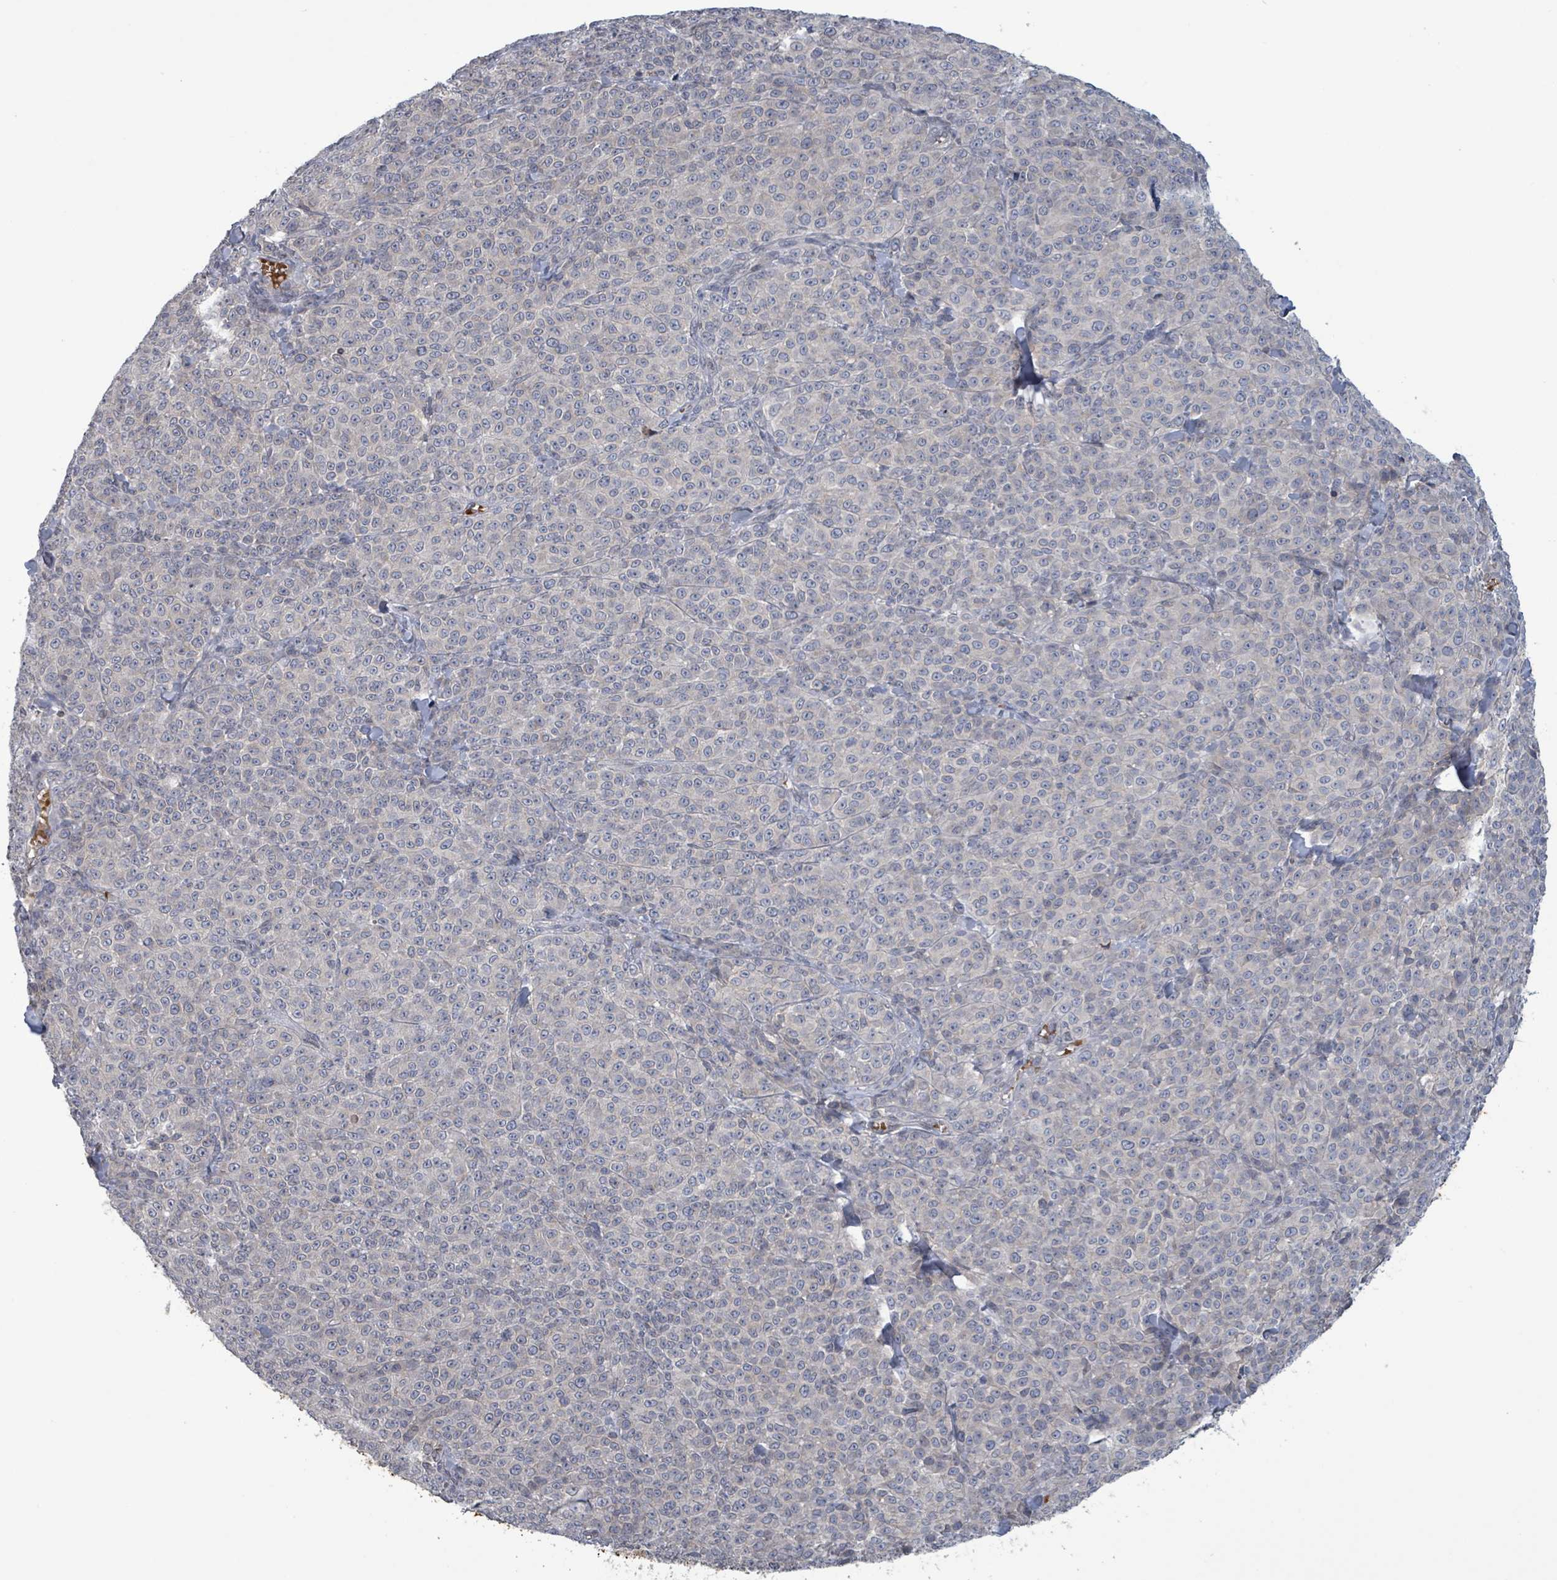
{"staining": {"intensity": "negative", "quantity": "none", "location": "none"}, "tissue": "melanoma", "cell_type": "Tumor cells", "image_type": "cancer", "snomed": [{"axis": "morphology", "description": "Normal tissue, NOS"}, {"axis": "morphology", "description": "Malignant melanoma, NOS"}, {"axis": "topography", "description": "Skin"}], "caption": "Tumor cells are negative for brown protein staining in malignant melanoma.", "gene": "GRM8", "patient": {"sex": "female", "age": 34}}